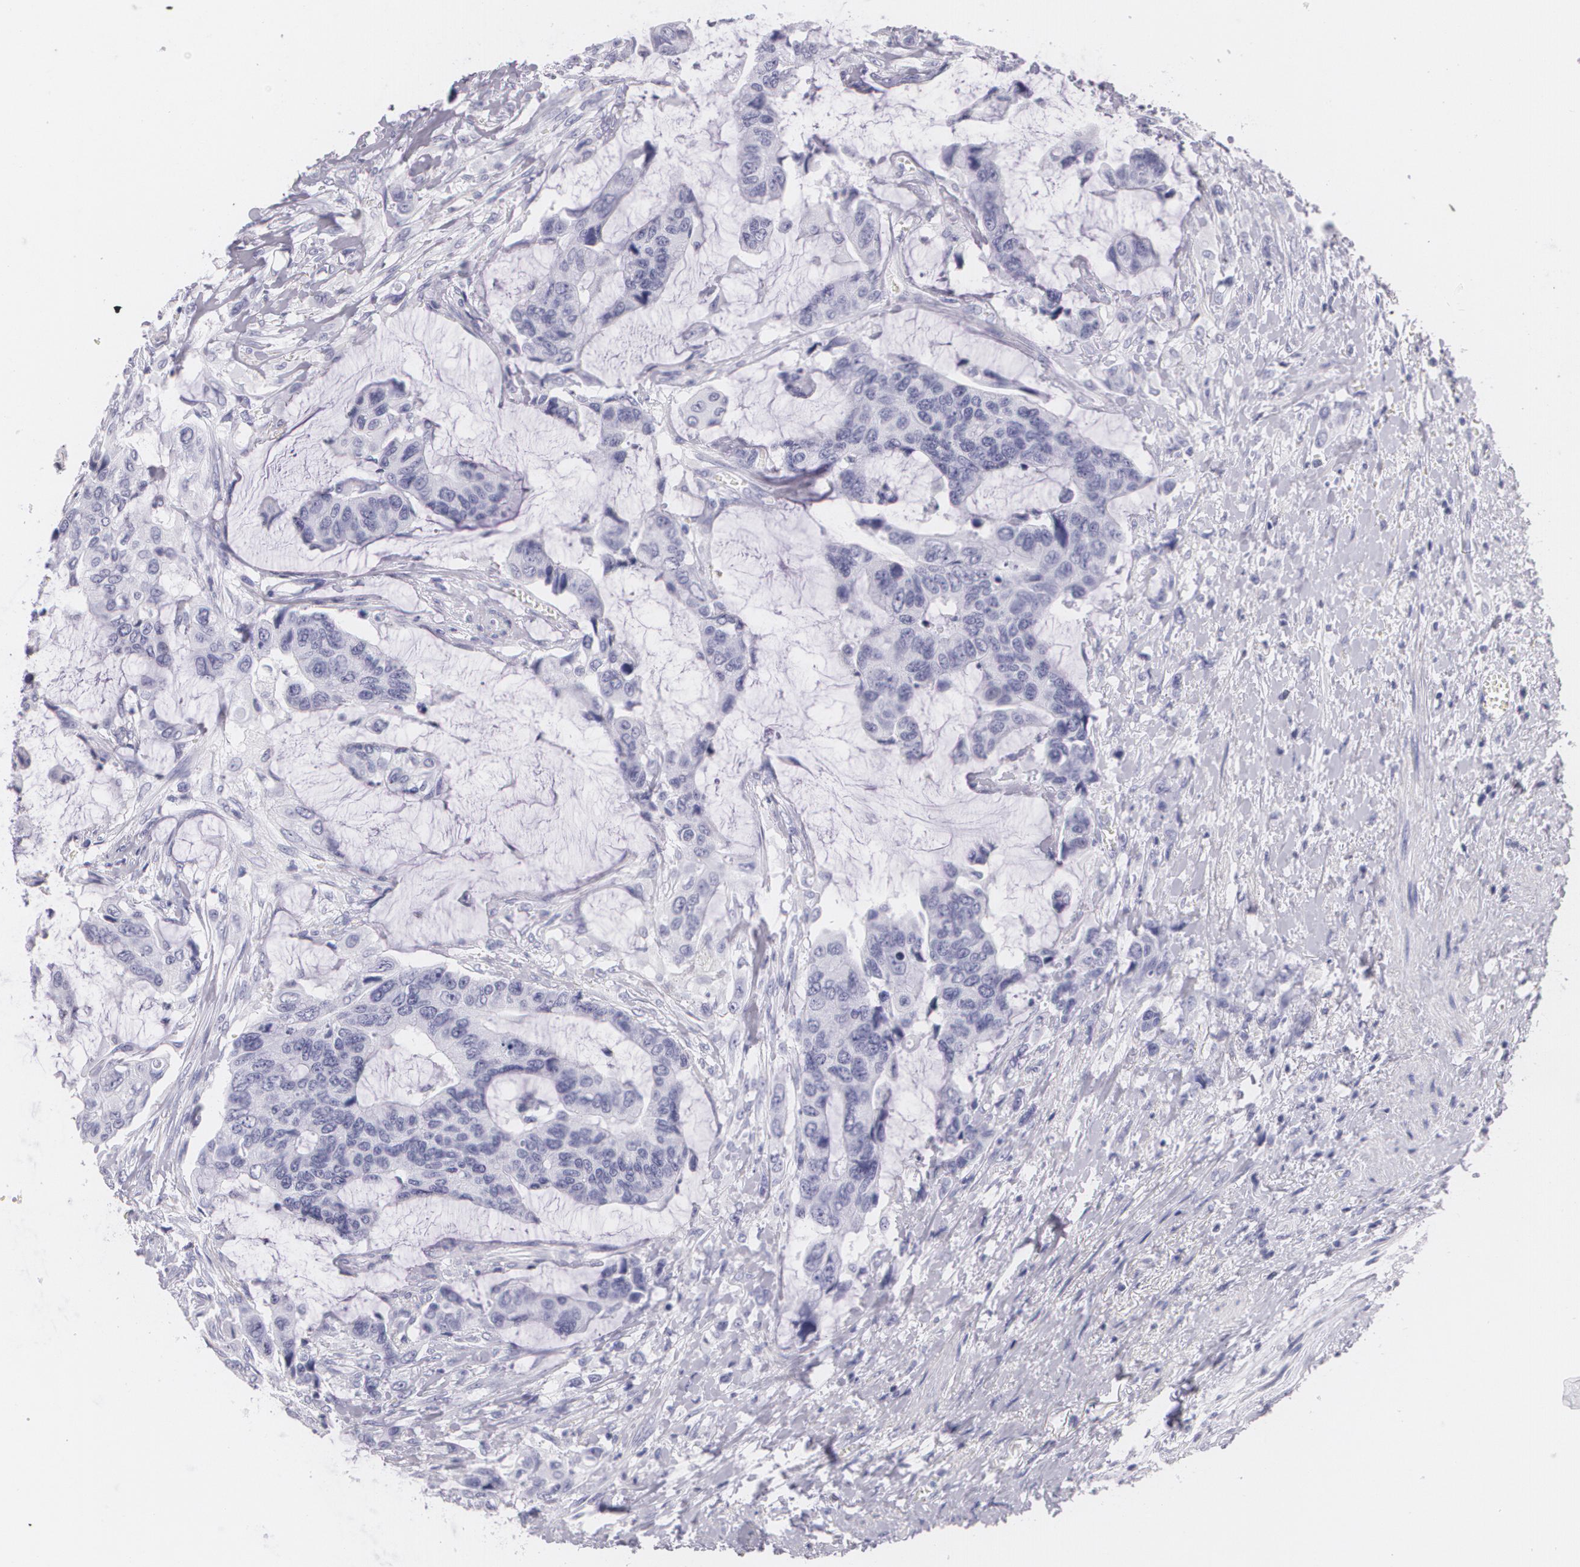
{"staining": {"intensity": "negative", "quantity": "none", "location": "none"}, "tissue": "colorectal cancer", "cell_type": "Tumor cells", "image_type": "cancer", "snomed": [{"axis": "morphology", "description": "Adenocarcinoma, NOS"}, {"axis": "topography", "description": "Rectum"}], "caption": "DAB (3,3'-diaminobenzidine) immunohistochemical staining of colorectal cancer (adenocarcinoma) demonstrates no significant expression in tumor cells. (DAB IHC visualized using brightfield microscopy, high magnification).", "gene": "DLG4", "patient": {"sex": "female", "age": 59}}